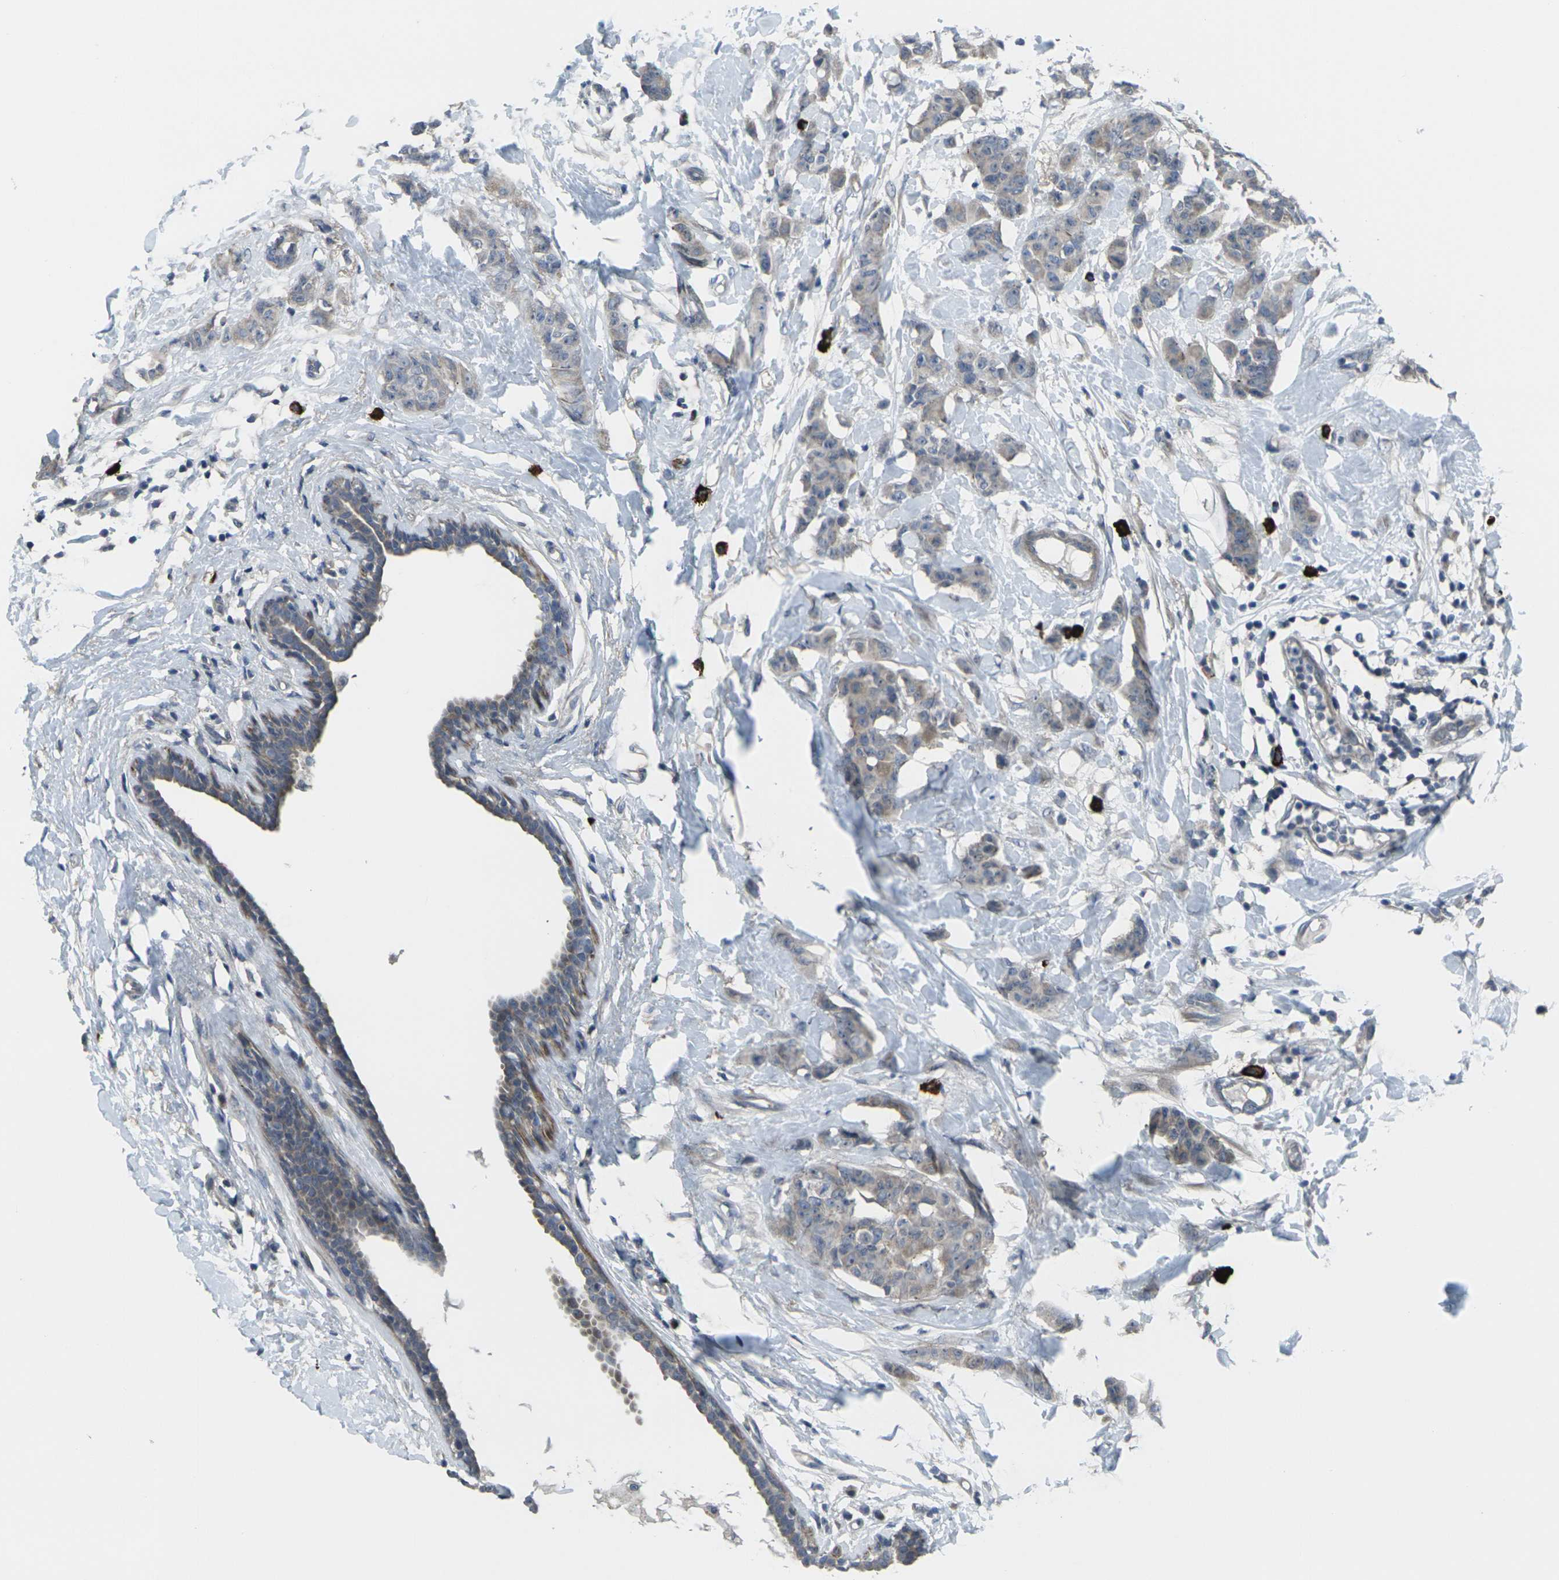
{"staining": {"intensity": "weak", "quantity": ">75%", "location": "cytoplasmic/membranous"}, "tissue": "breast cancer", "cell_type": "Tumor cells", "image_type": "cancer", "snomed": [{"axis": "morphology", "description": "Normal tissue, NOS"}, {"axis": "morphology", "description": "Duct carcinoma"}, {"axis": "topography", "description": "Breast"}], "caption": "Breast cancer (invasive ductal carcinoma) stained with a protein marker reveals weak staining in tumor cells.", "gene": "CCR10", "patient": {"sex": "female", "age": 40}}